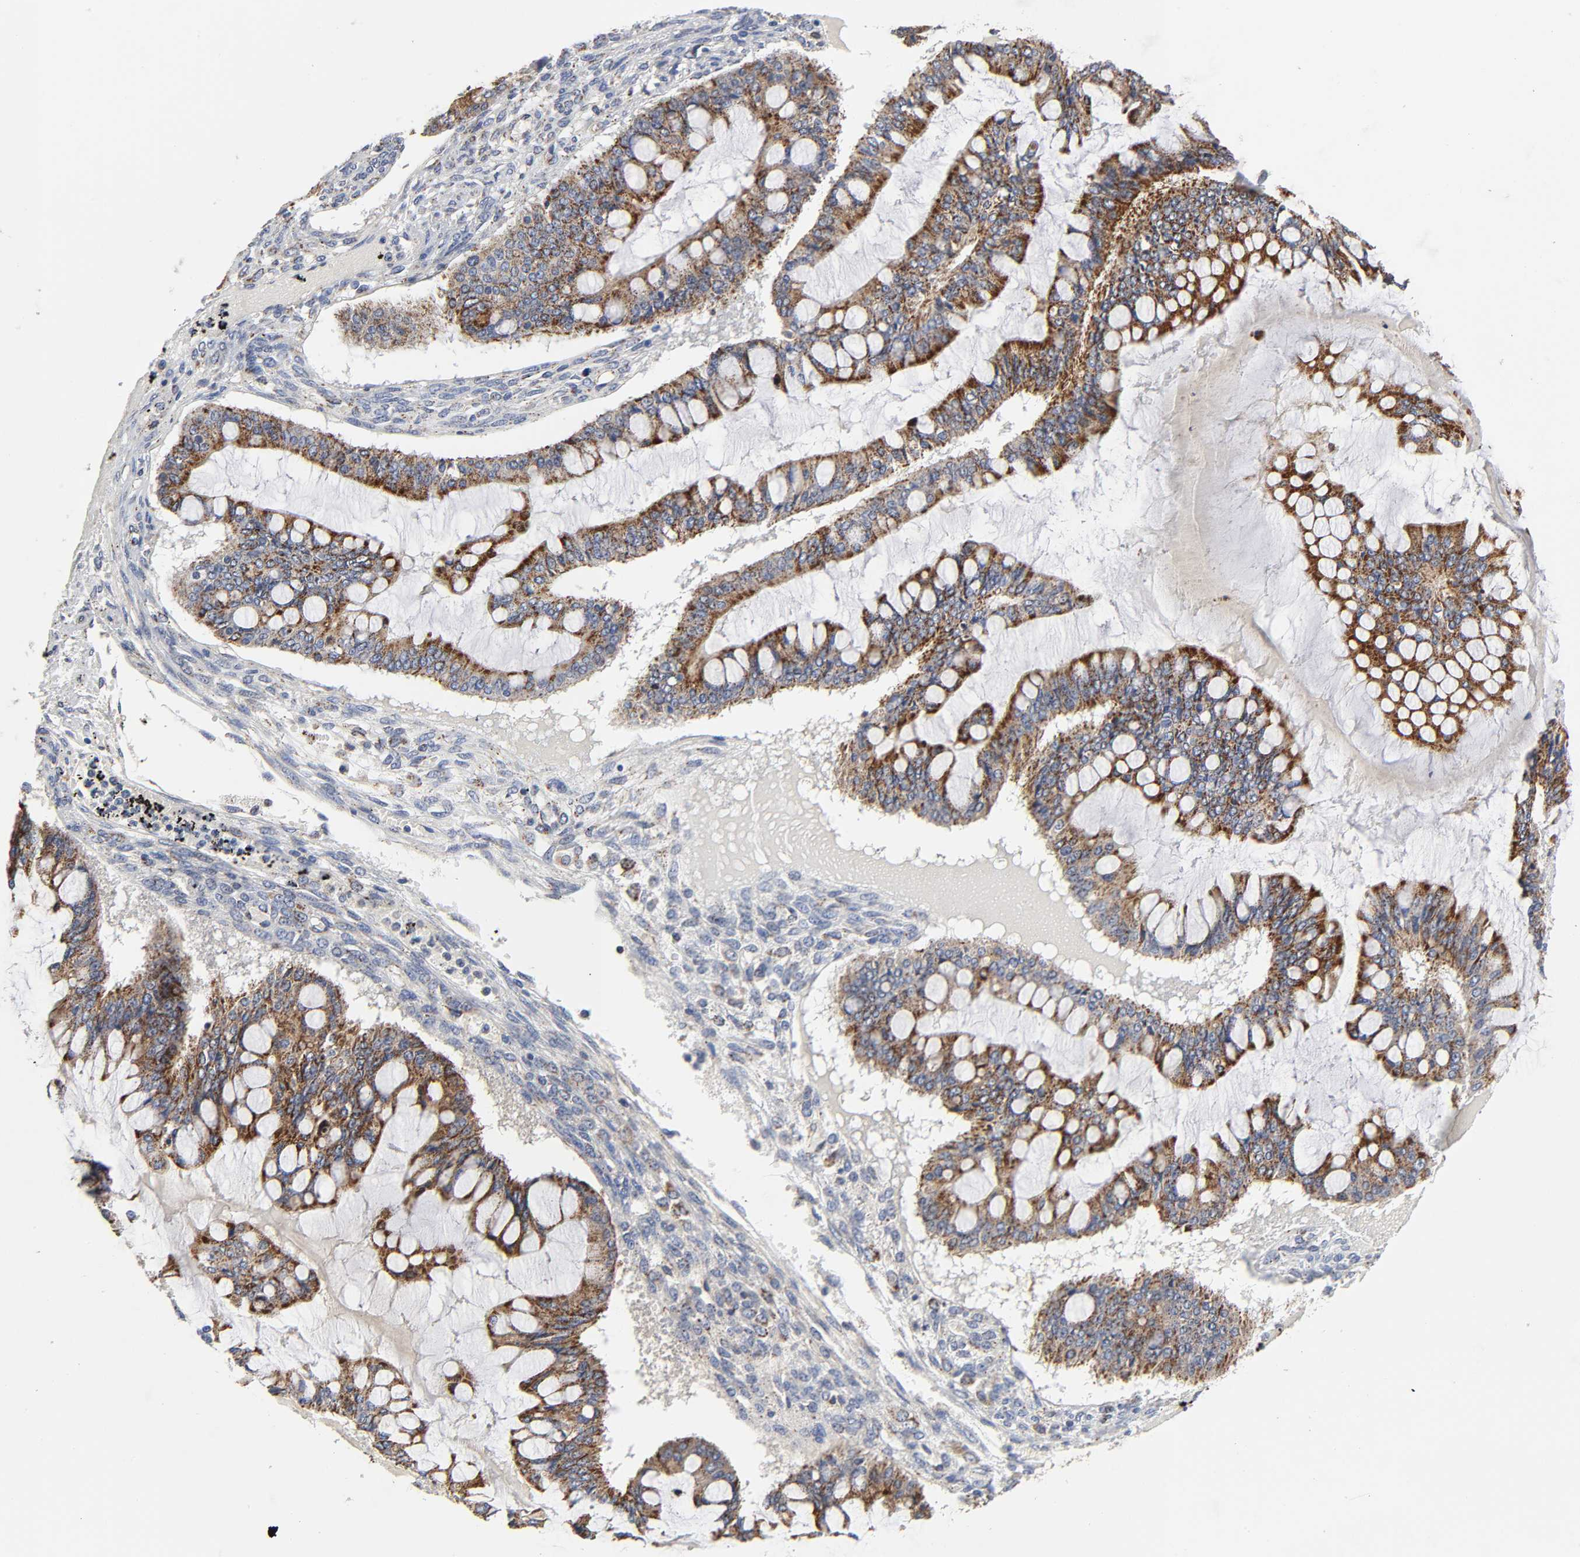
{"staining": {"intensity": "moderate", "quantity": ">75%", "location": "cytoplasmic/membranous"}, "tissue": "ovarian cancer", "cell_type": "Tumor cells", "image_type": "cancer", "snomed": [{"axis": "morphology", "description": "Cystadenocarcinoma, mucinous, NOS"}, {"axis": "topography", "description": "Ovary"}], "caption": "Ovarian cancer stained with immunohistochemistry demonstrates moderate cytoplasmic/membranous staining in about >75% of tumor cells. (IHC, brightfield microscopy, high magnification).", "gene": "AOPEP", "patient": {"sex": "female", "age": 73}}